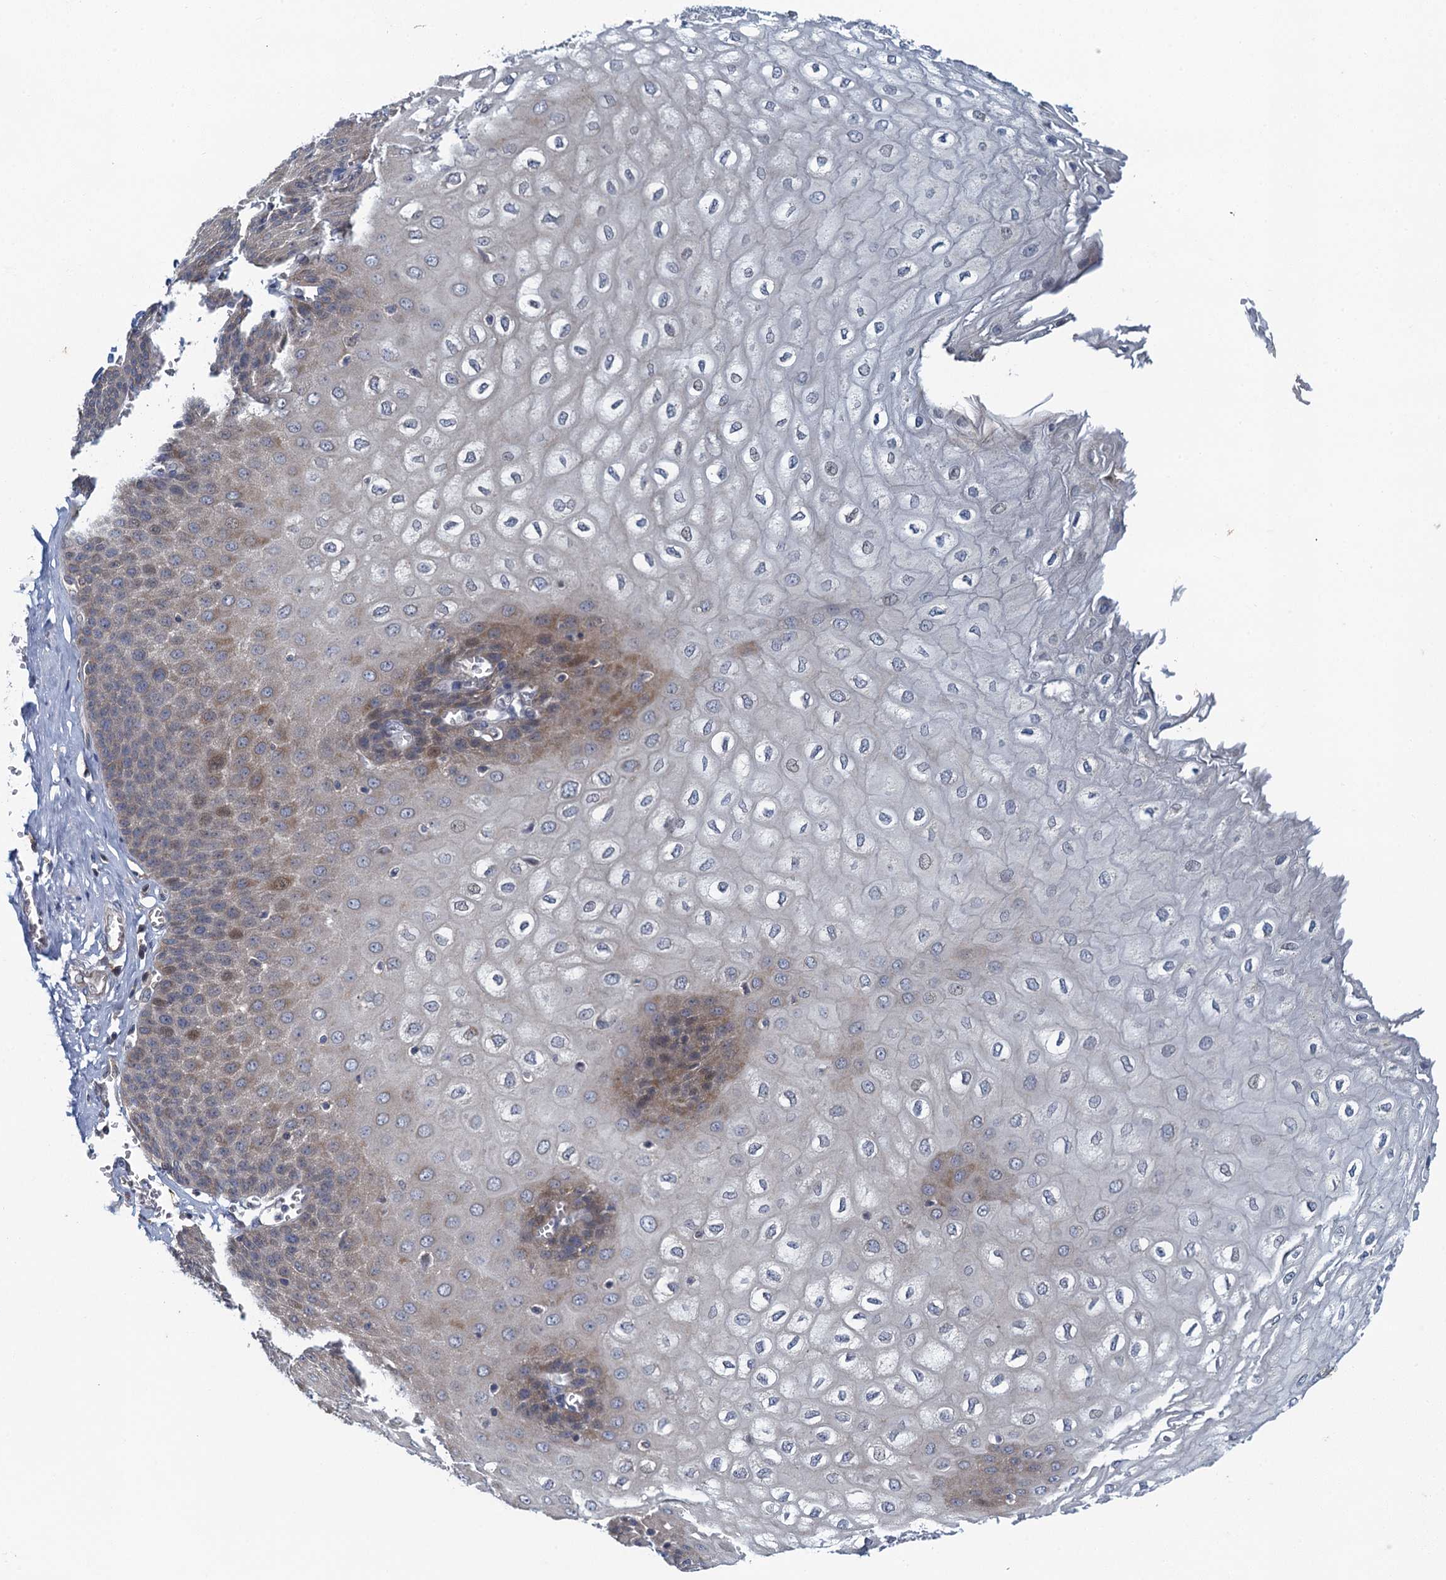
{"staining": {"intensity": "moderate", "quantity": "<25%", "location": "cytoplasmic/membranous,nuclear"}, "tissue": "esophagus", "cell_type": "Squamous epithelial cells", "image_type": "normal", "snomed": [{"axis": "morphology", "description": "Normal tissue, NOS"}, {"axis": "topography", "description": "Esophagus"}], "caption": "A micrograph showing moderate cytoplasmic/membranous,nuclear staining in about <25% of squamous epithelial cells in unremarkable esophagus, as visualized by brown immunohistochemical staining.", "gene": "NCKAP1L", "patient": {"sex": "male", "age": 60}}